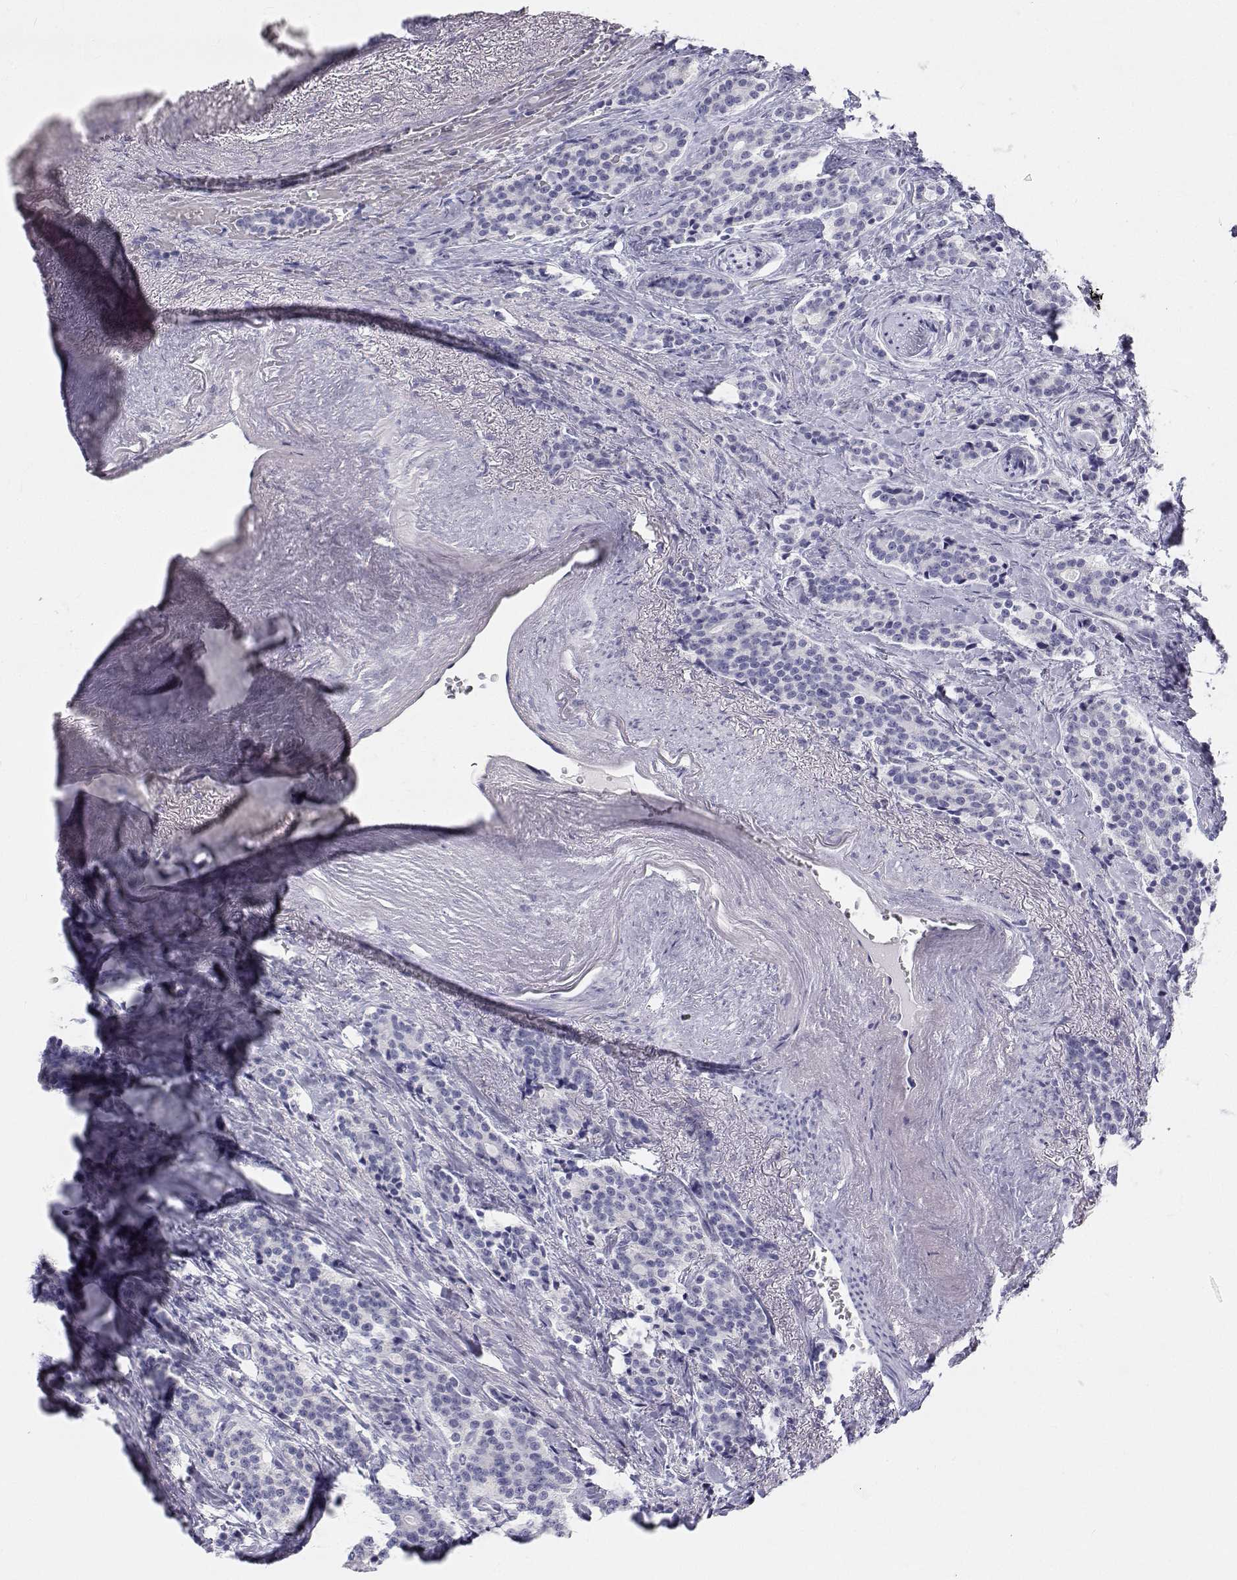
{"staining": {"intensity": "negative", "quantity": "none", "location": "none"}, "tissue": "carcinoid", "cell_type": "Tumor cells", "image_type": "cancer", "snomed": [{"axis": "morphology", "description": "Carcinoid, malignant, NOS"}, {"axis": "topography", "description": "Small intestine"}], "caption": "Malignant carcinoid was stained to show a protein in brown. There is no significant staining in tumor cells.", "gene": "TTN", "patient": {"sex": "female", "age": 73}}